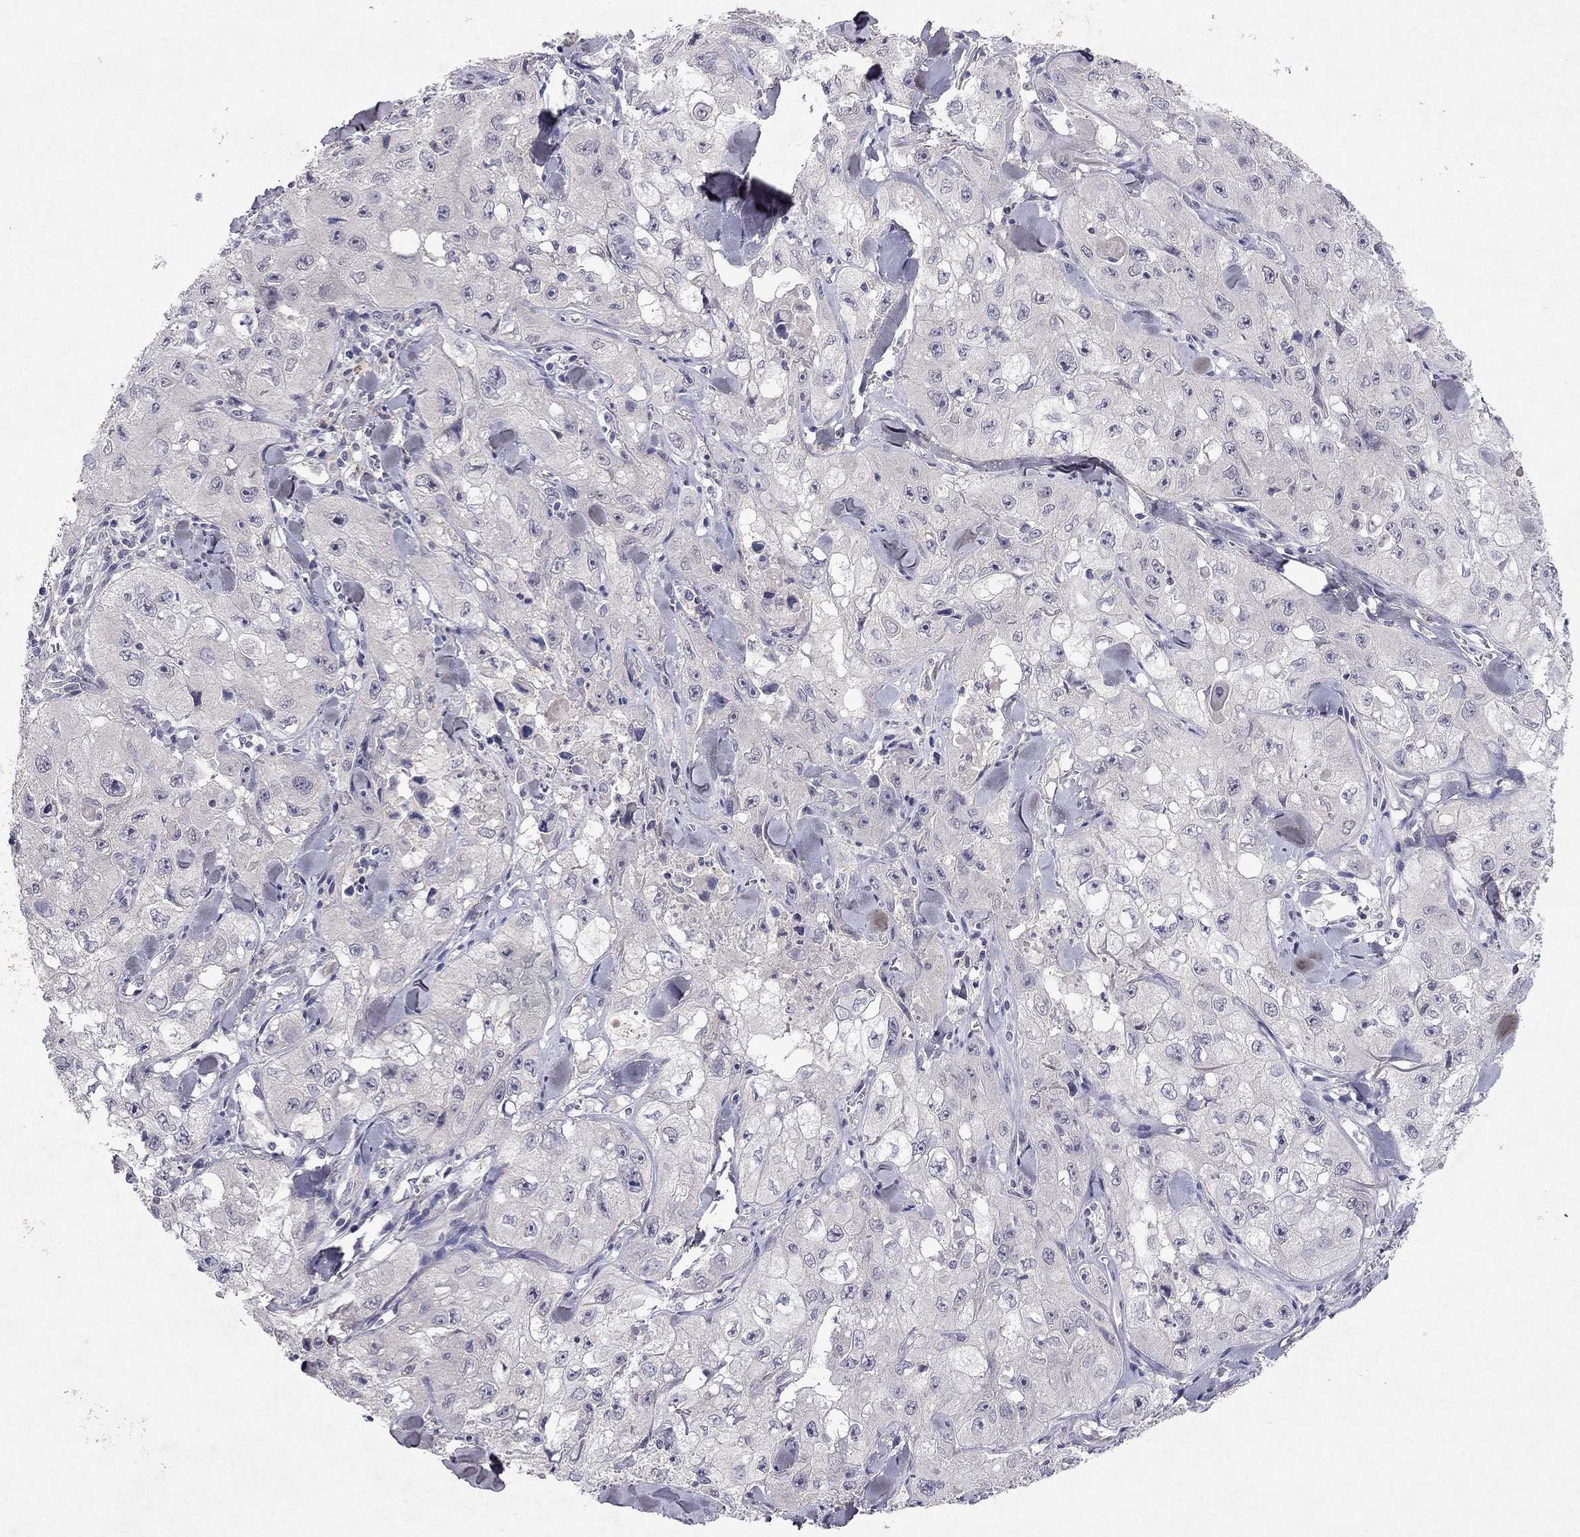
{"staining": {"intensity": "negative", "quantity": "none", "location": "none"}, "tissue": "skin cancer", "cell_type": "Tumor cells", "image_type": "cancer", "snomed": [{"axis": "morphology", "description": "Squamous cell carcinoma, NOS"}, {"axis": "topography", "description": "Skin"}, {"axis": "topography", "description": "Subcutis"}], "caption": "Immunohistochemical staining of skin cancer reveals no significant staining in tumor cells. The staining was performed using DAB to visualize the protein expression in brown, while the nuclei were stained in blue with hematoxylin (Magnification: 20x).", "gene": "ESR2", "patient": {"sex": "male", "age": 73}}